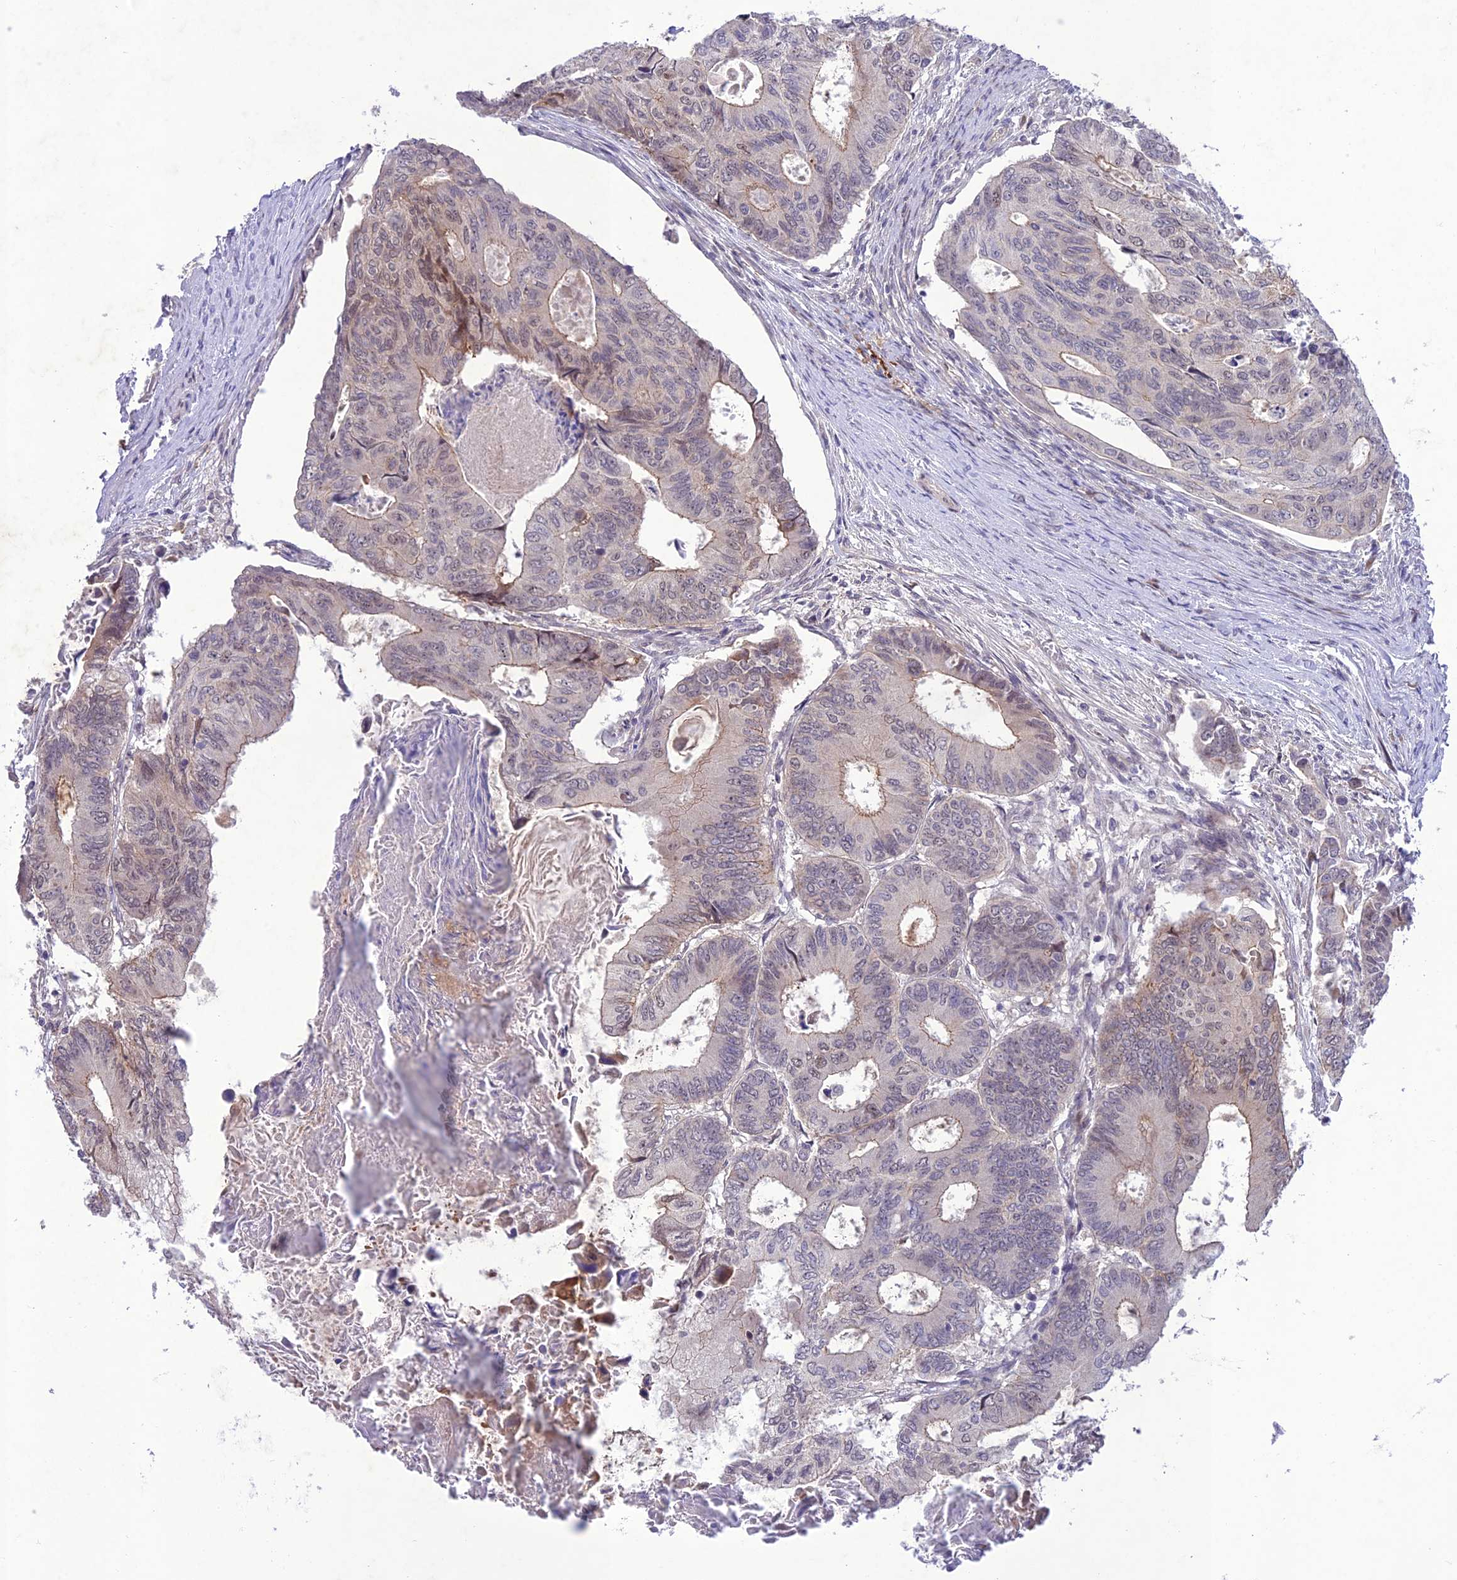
{"staining": {"intensity": "weak", "quantity": "<25%", "location": "cytoplasmic/membranous"}, "tissue": "colorectal cancer", "cell_type": "Tumor cells", "image_type": "cancer", "snomed": [{"axis": "morphology", "description": "Adenocarcinoma, NOS"}, {"axis": "topography", "description": "Colon"}], "caption": "There is no significant positivity in tumor cells of colorectal adenocarcinoma.", "gene": "ANKRD52", "patient": {"sex": "male", "age": 85}}